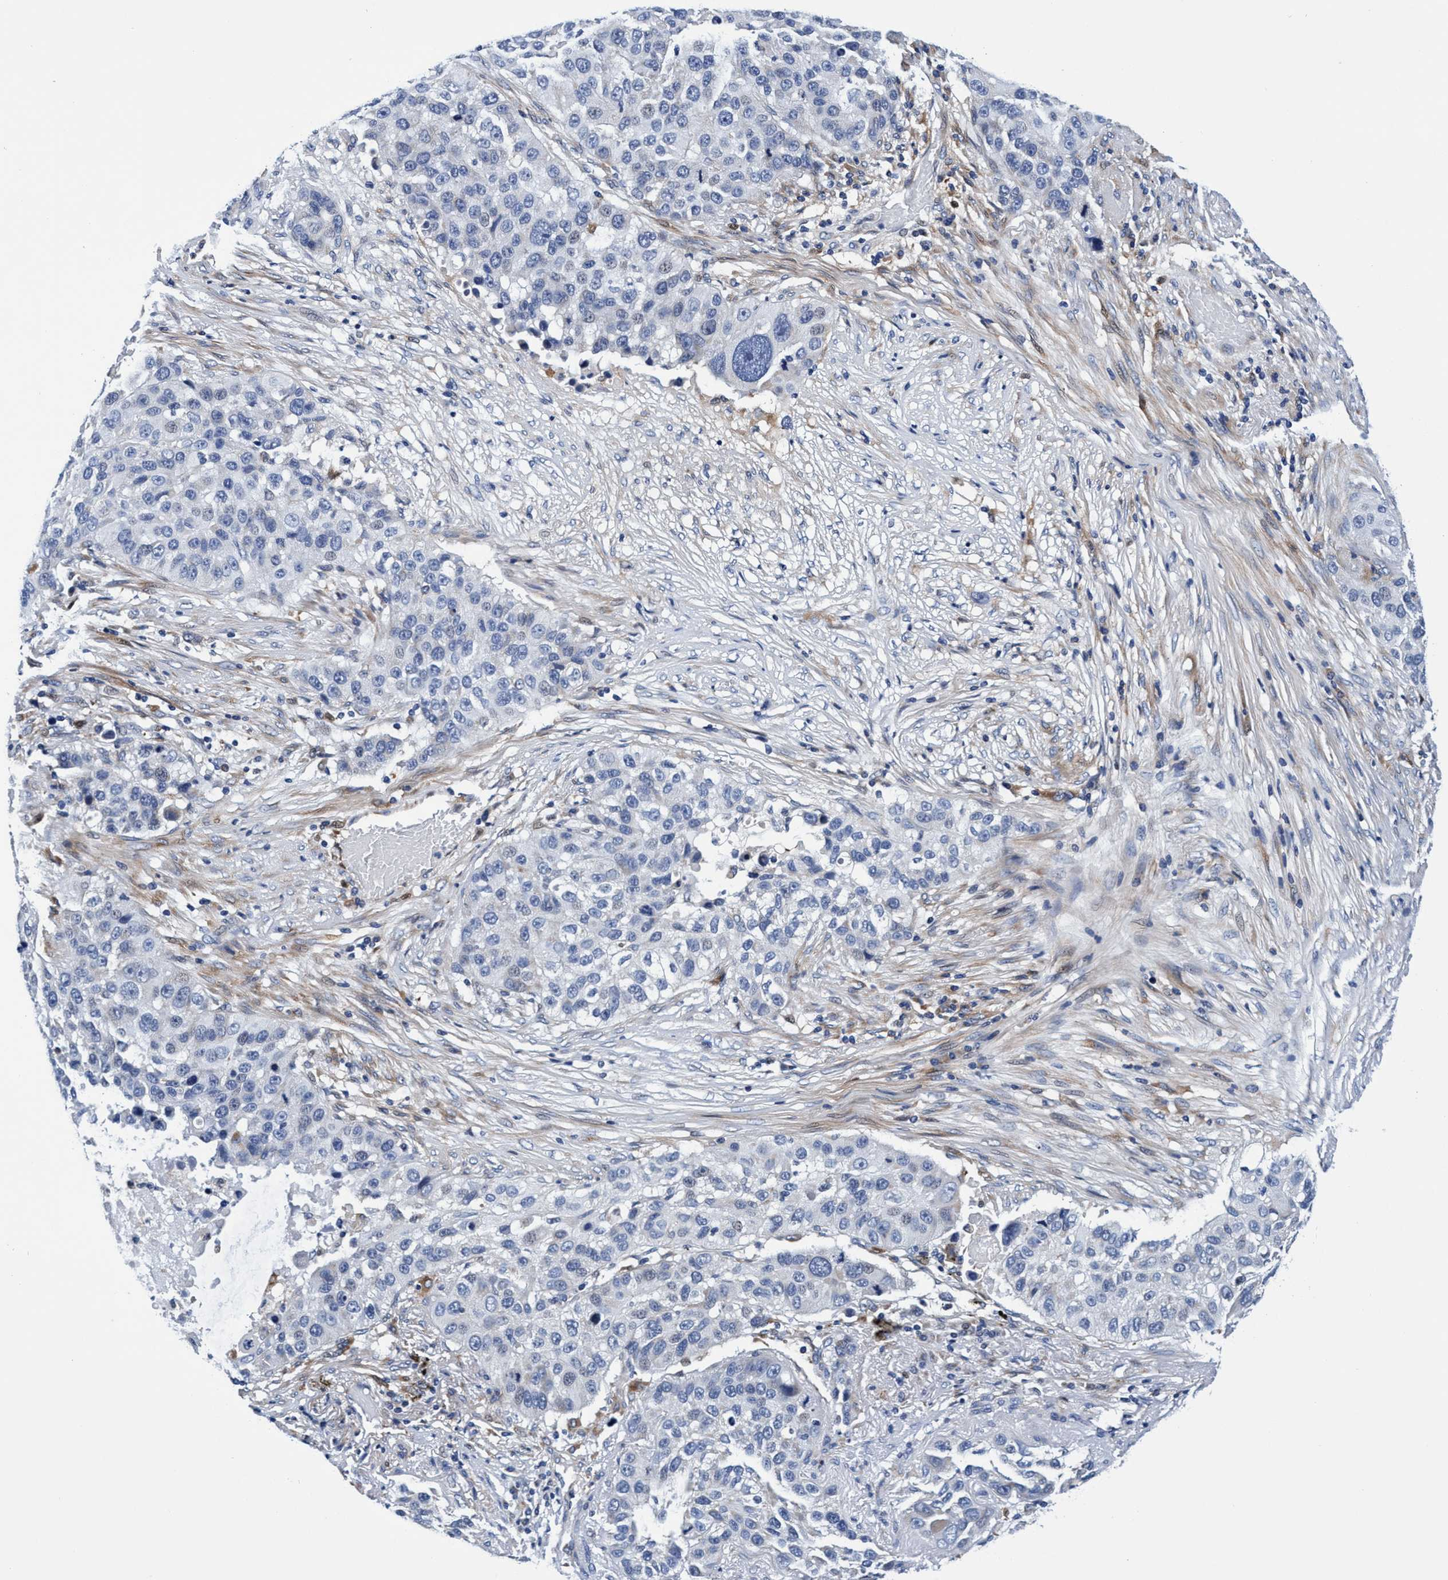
{"staining": {"intensity": "negative", "quantity": "none", "location": "none"}, "tissue": "lung cancer", "cell_type": "Tumor cells", "image_type": "cancer", "snomed": [{"axis": "morphology", "description": "Squamous cell carcinoma, NOS"}, {"axis": "topography", "description": "Lung"}], "caption": "This is an IHC image of human squamous cell carcinoma (lung). There is no expression in tumor cells.", "gene": "UBALD2", "patient": {"sex": "male", "age": 57}}